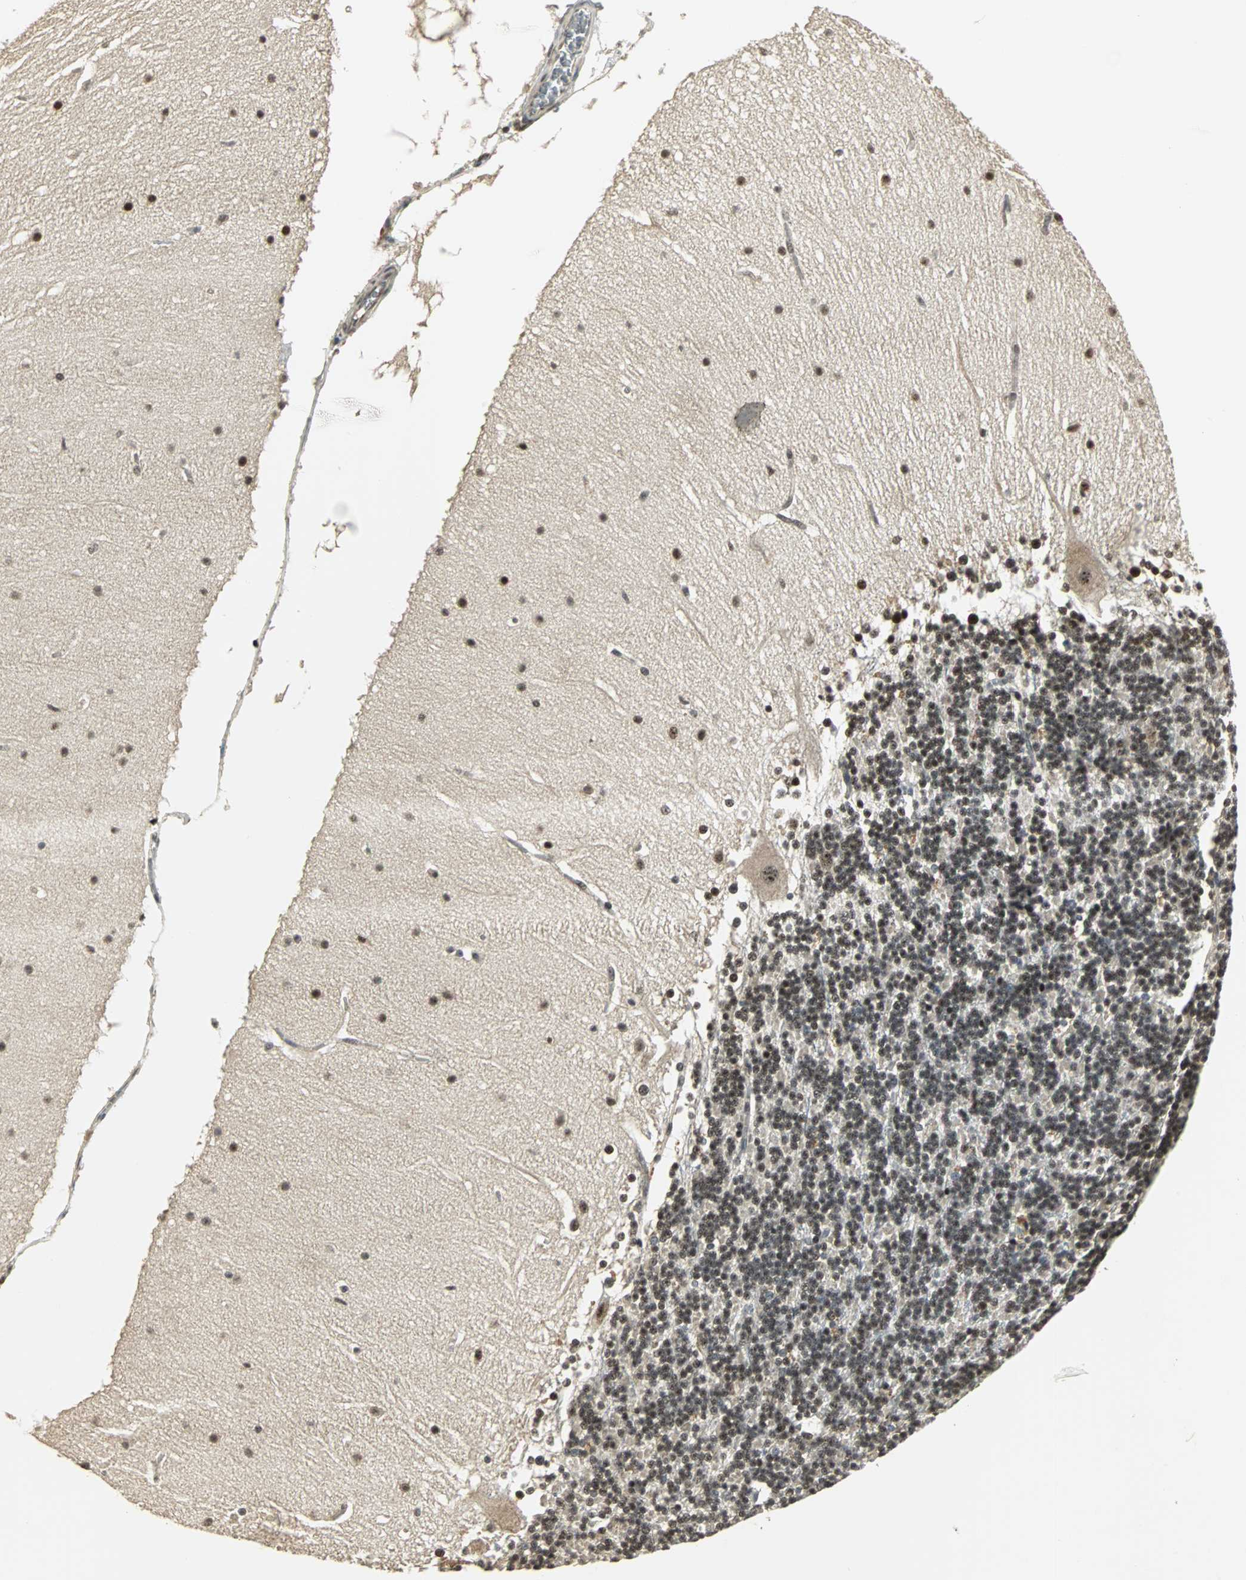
{"staining": {"intensity": "strong", "quantity": ">75%", "location": "nuclear"}, "tissue": "cerebellum", "cell_type": "Cells in granular layer", "image_type": "normal", "snomed": [{"axis": "morphology", "description": "Normal tissue, NOS"}, {"axis": "topography", "description": "Cerebellum"}], "caption": "High-magnification brightfield microscopy of benign cerebellum stained with DAB (brown) and counterstained with hematoxylin (blue). cells in granular layer exhibit strong nuclear positivity is appreciated in approximately>75% of cells. (DAB IHC with brightfield microscopy, high magnification).", "gene": "MED4", "patient": {"sex": "female", "age": 19}}